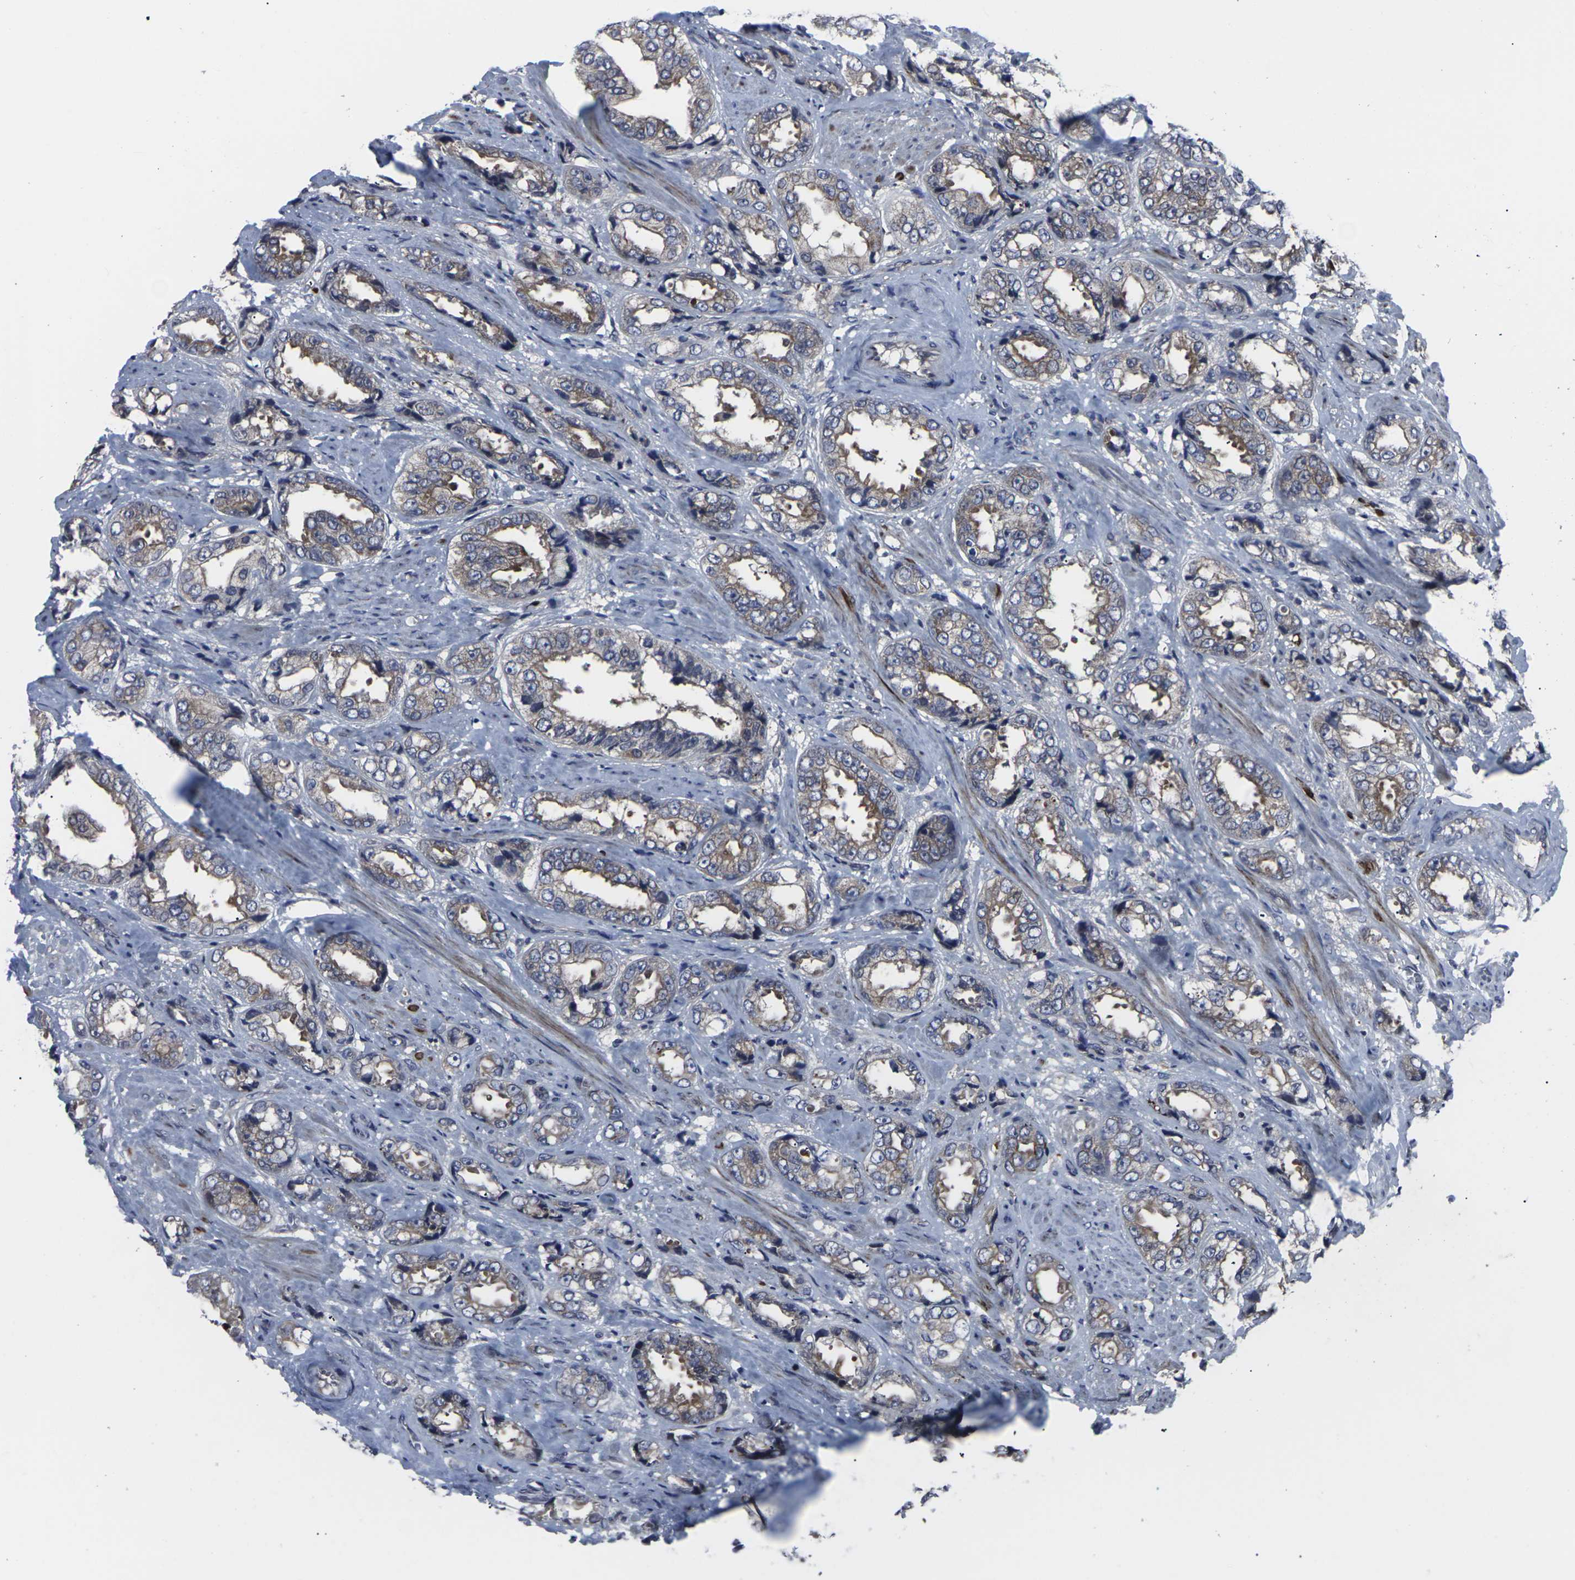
{"staining": {"intensity": "moderate", "quantity": "25%-75%", "location": "cytoplasmic/membranous"}, "tissue": "prostate cancer", "cell_type": "Tumor cells", "image_type": "cancer", "snomed": [{"axis": "morphology", "description": "Adenocarcinoma, High grade"}, {"axis": "topography", "description": "Prostate"}], "caption": "Tumor cells reveal moderate cytoplasmic/membranous expression in approximately 25%-75% of cells in prostate cancer.", "gene": "HPRT1", "patient": {"sex": "male", "age": 61}}